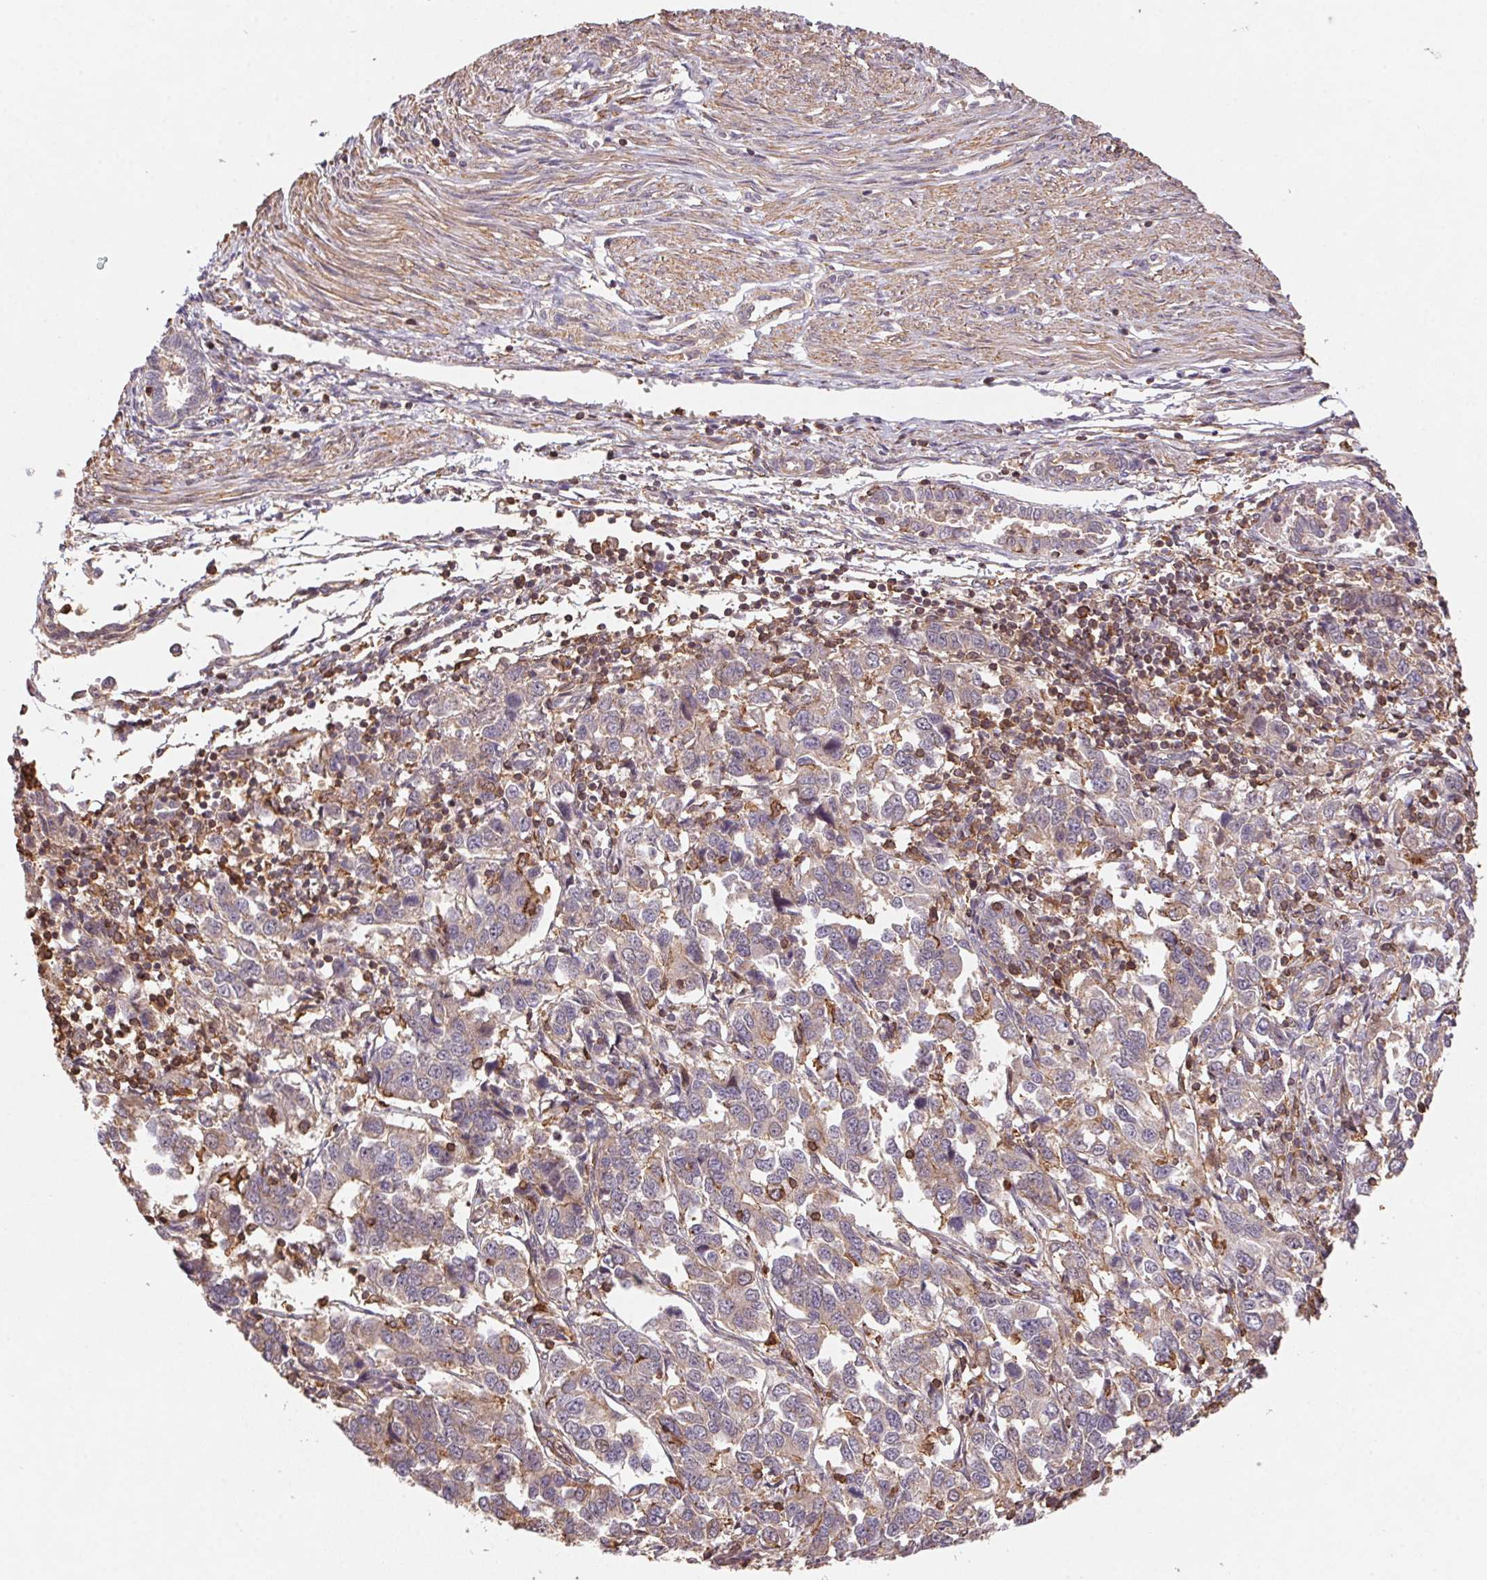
{"staining": {"intensity": "weak", "quantity": "25%-75%", "location": "cytoplasmic/membranous"}, "tissue": "endometrial cancer", "cell_type": "Tumor cells", "image_type": "cancer", "snomed": [{"axis": "morphology", "description": "Adenocarcinoma, NOS"}, {"axis": "topography", "description": "Endometrium"}], "caption": "Protein expression analysis of human endometrial cancer reveals weak cytoplasmic/membranous positivity in approximately 25%-75% of tumor cells. (Brightfield microscopy of DAB IHC at high magnification).", "gene": "ATG10", "patient": {"sex": "female", "age": 43}}